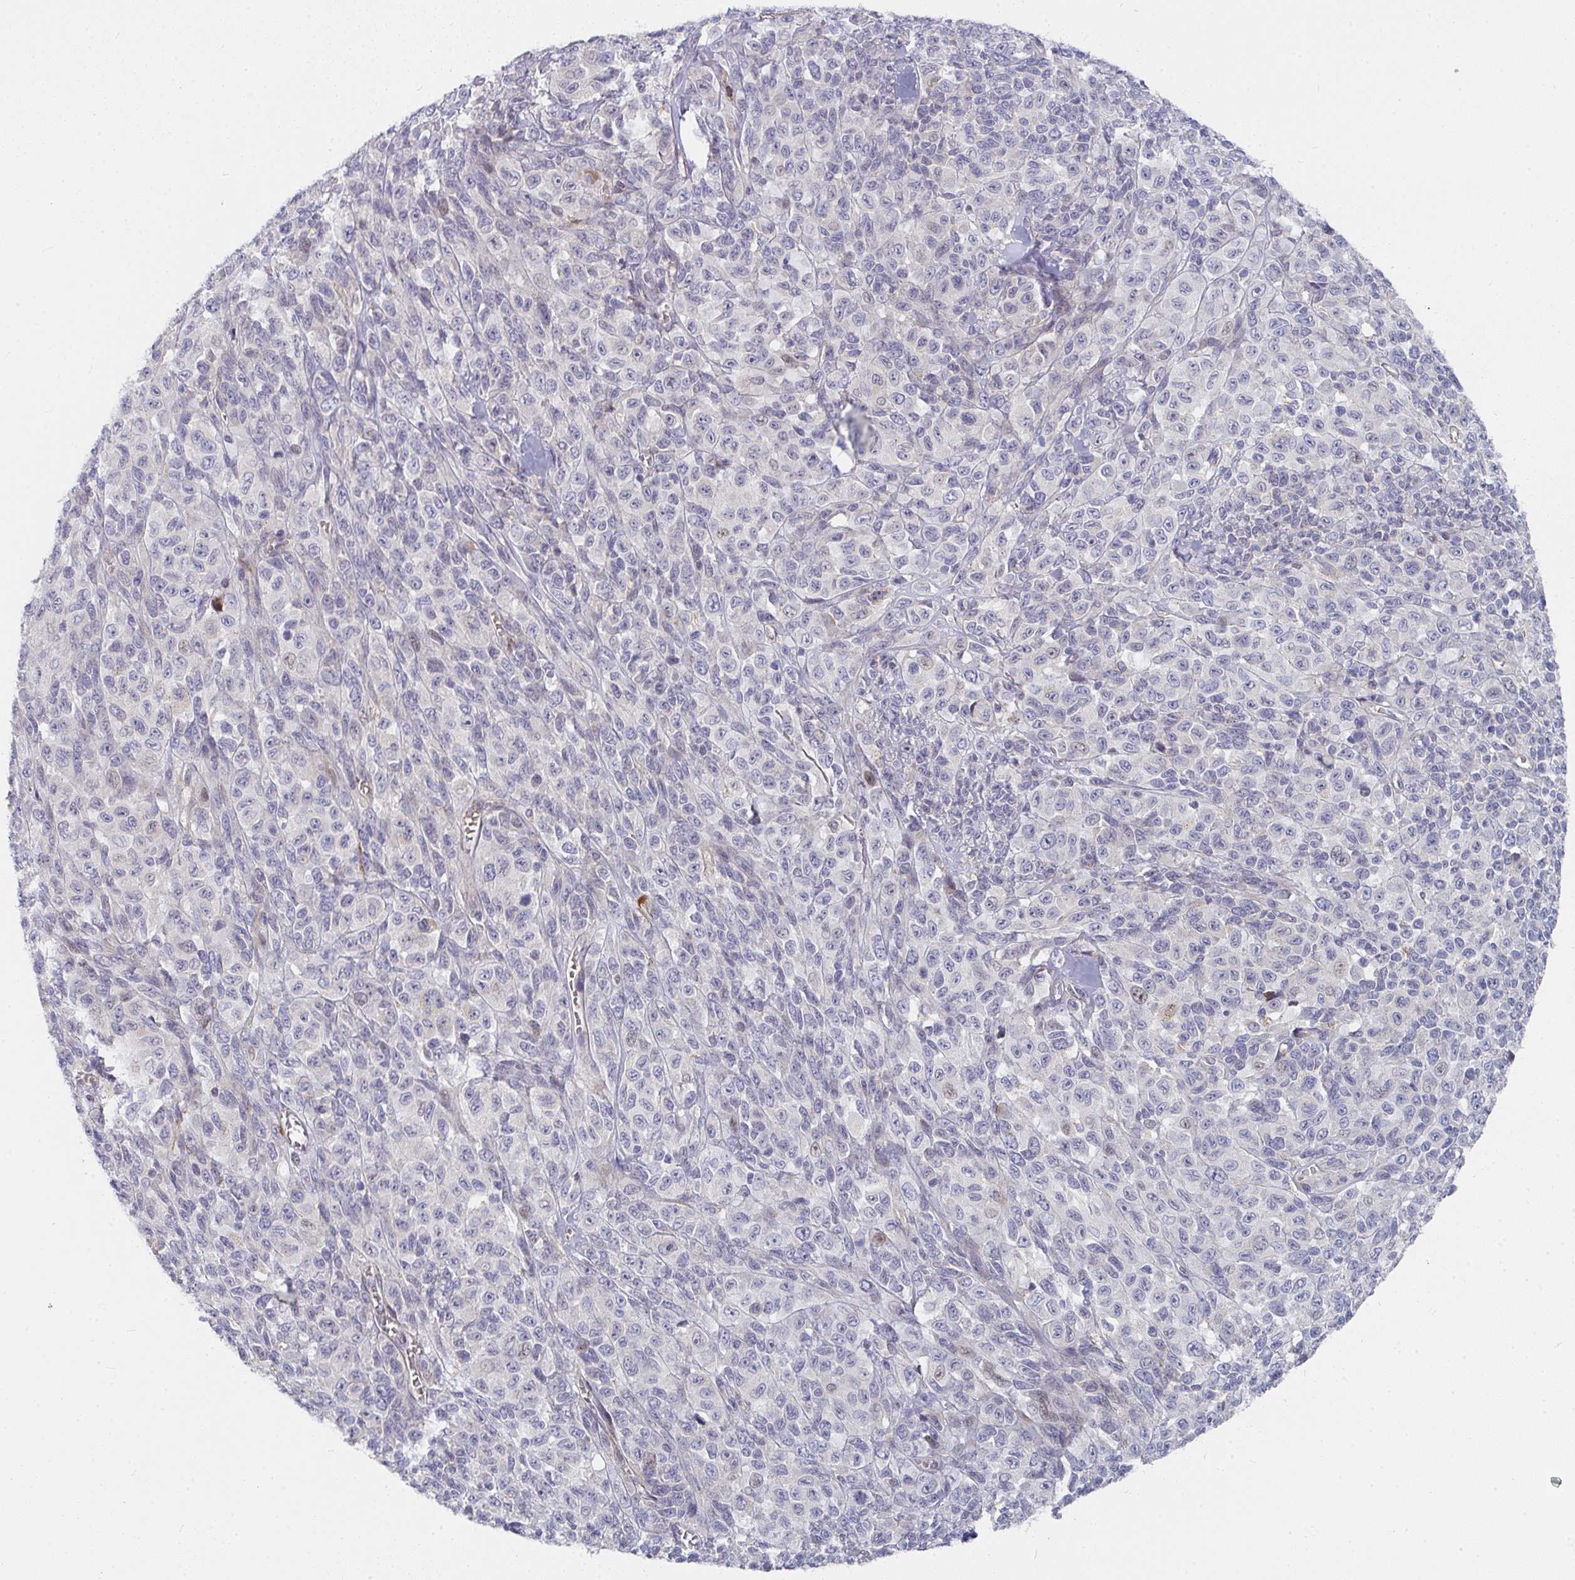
{"staining": {"intensity": "weak", "quantity": "<25%", "location": "nuclear"}, "tissue": "melanoma", "cell_type": "Tumor cells", "image_type": "cancer", "snomed": [{"axis": "morphology", "description": "Malignant melanoma, NOS"}, {"axis": "topography", "description": "Skin"}], "caption": "Immunohistochemistry (IHC) image of human malignant melanoma stained for a protein (brown), which reveals no expression in tumor cells.", "gene": "RHEBL1", "patient": {"sex": "female", "age": 66}}